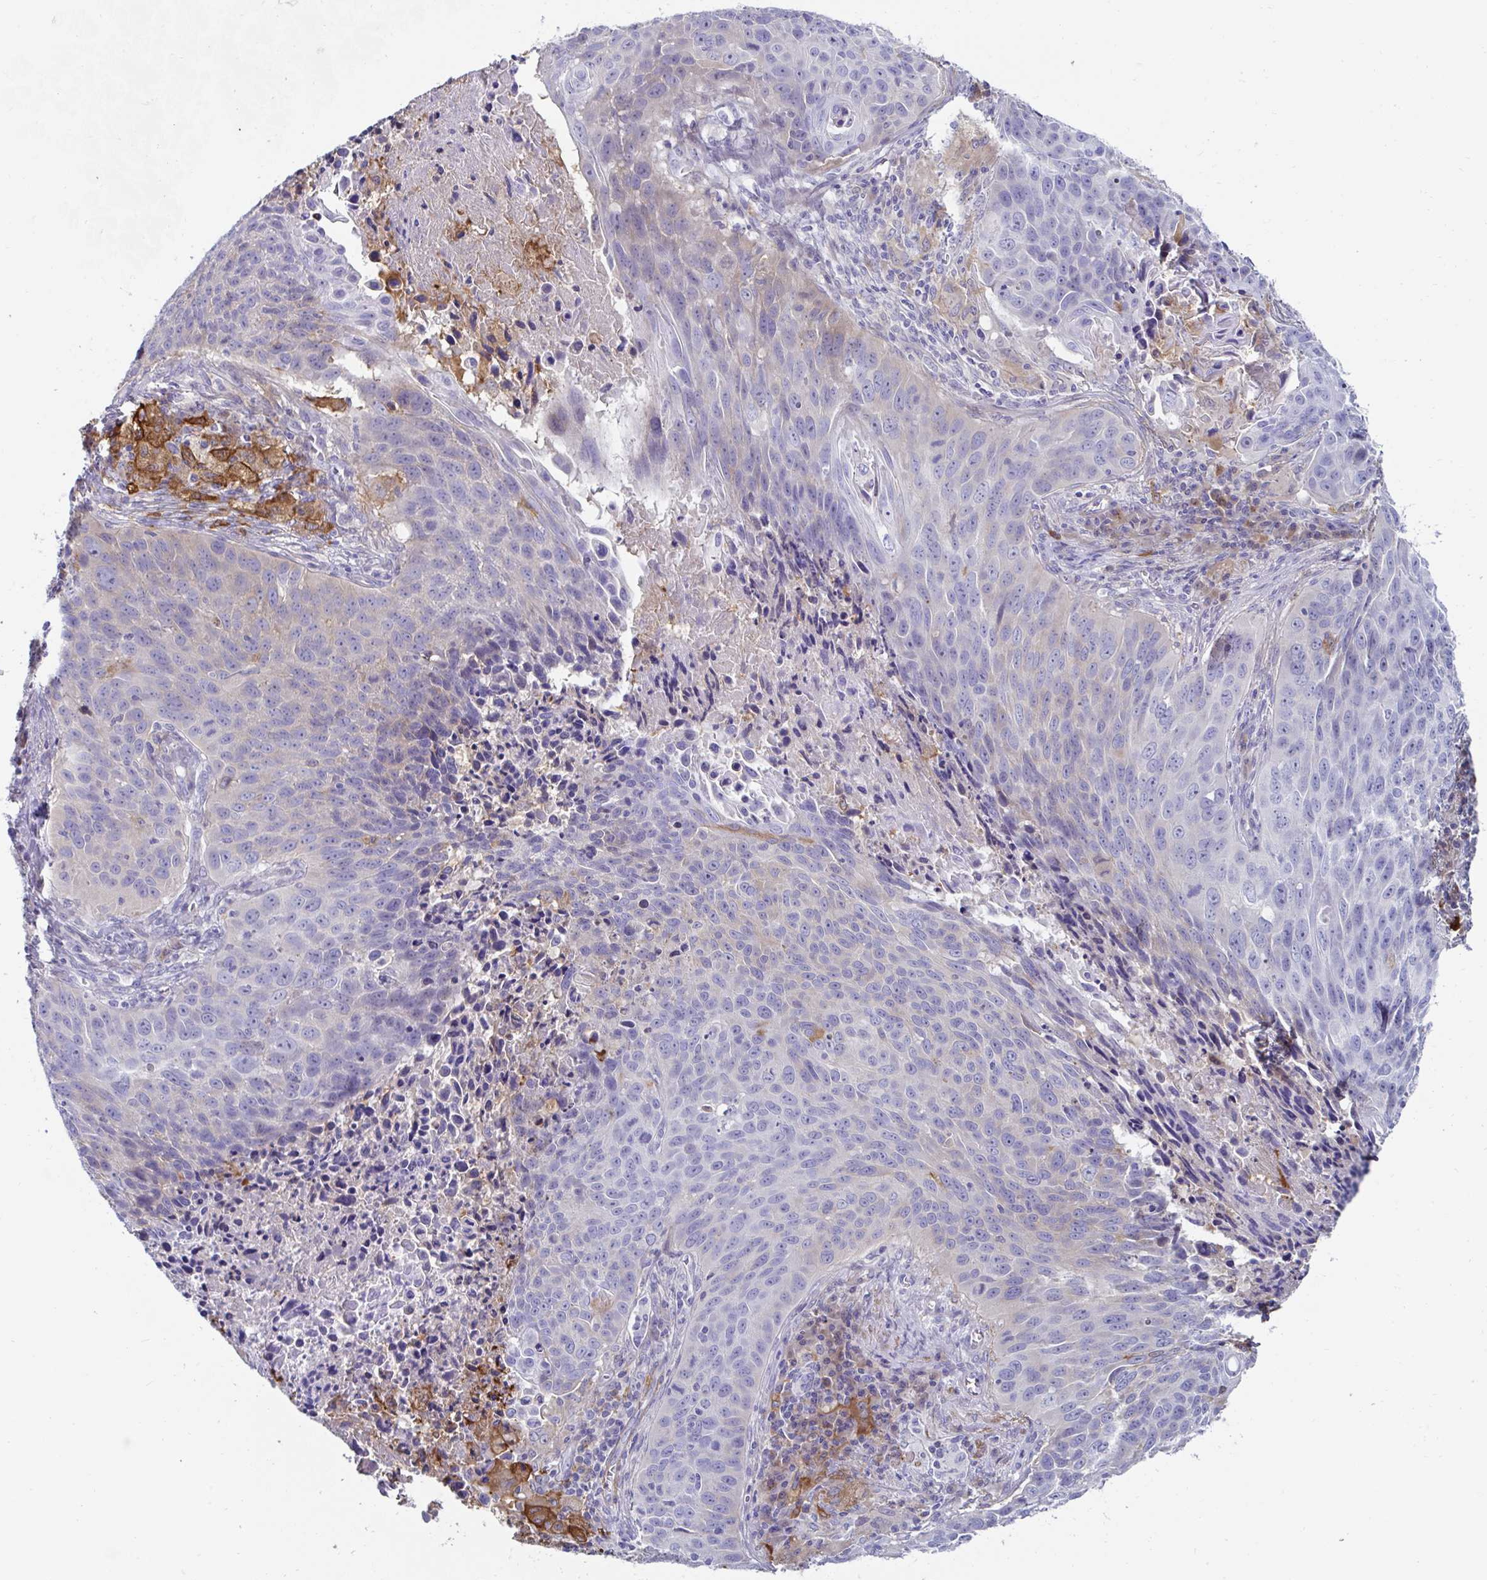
{"staining": {"intensity": "weak", "quantity": "<25%", "location": "cytoplasmic/membranous"}, "tissue": "lung cancer", "cell_type": "Tumor cells", "image_type": "cancer", "snomed": [{"axis": "morphology", "description": "Squamous cell carcinoma, NOS"}, {"axis": "topography", "description": "Lung"}], "caption": "This is an immunohistochemistry (IHC) histopathology image of human squamous cell carcinoma (lung). There is no expression in tumor cells.", "gene": "FBXL13", "patient": {"sex": "male", "age": 78}}